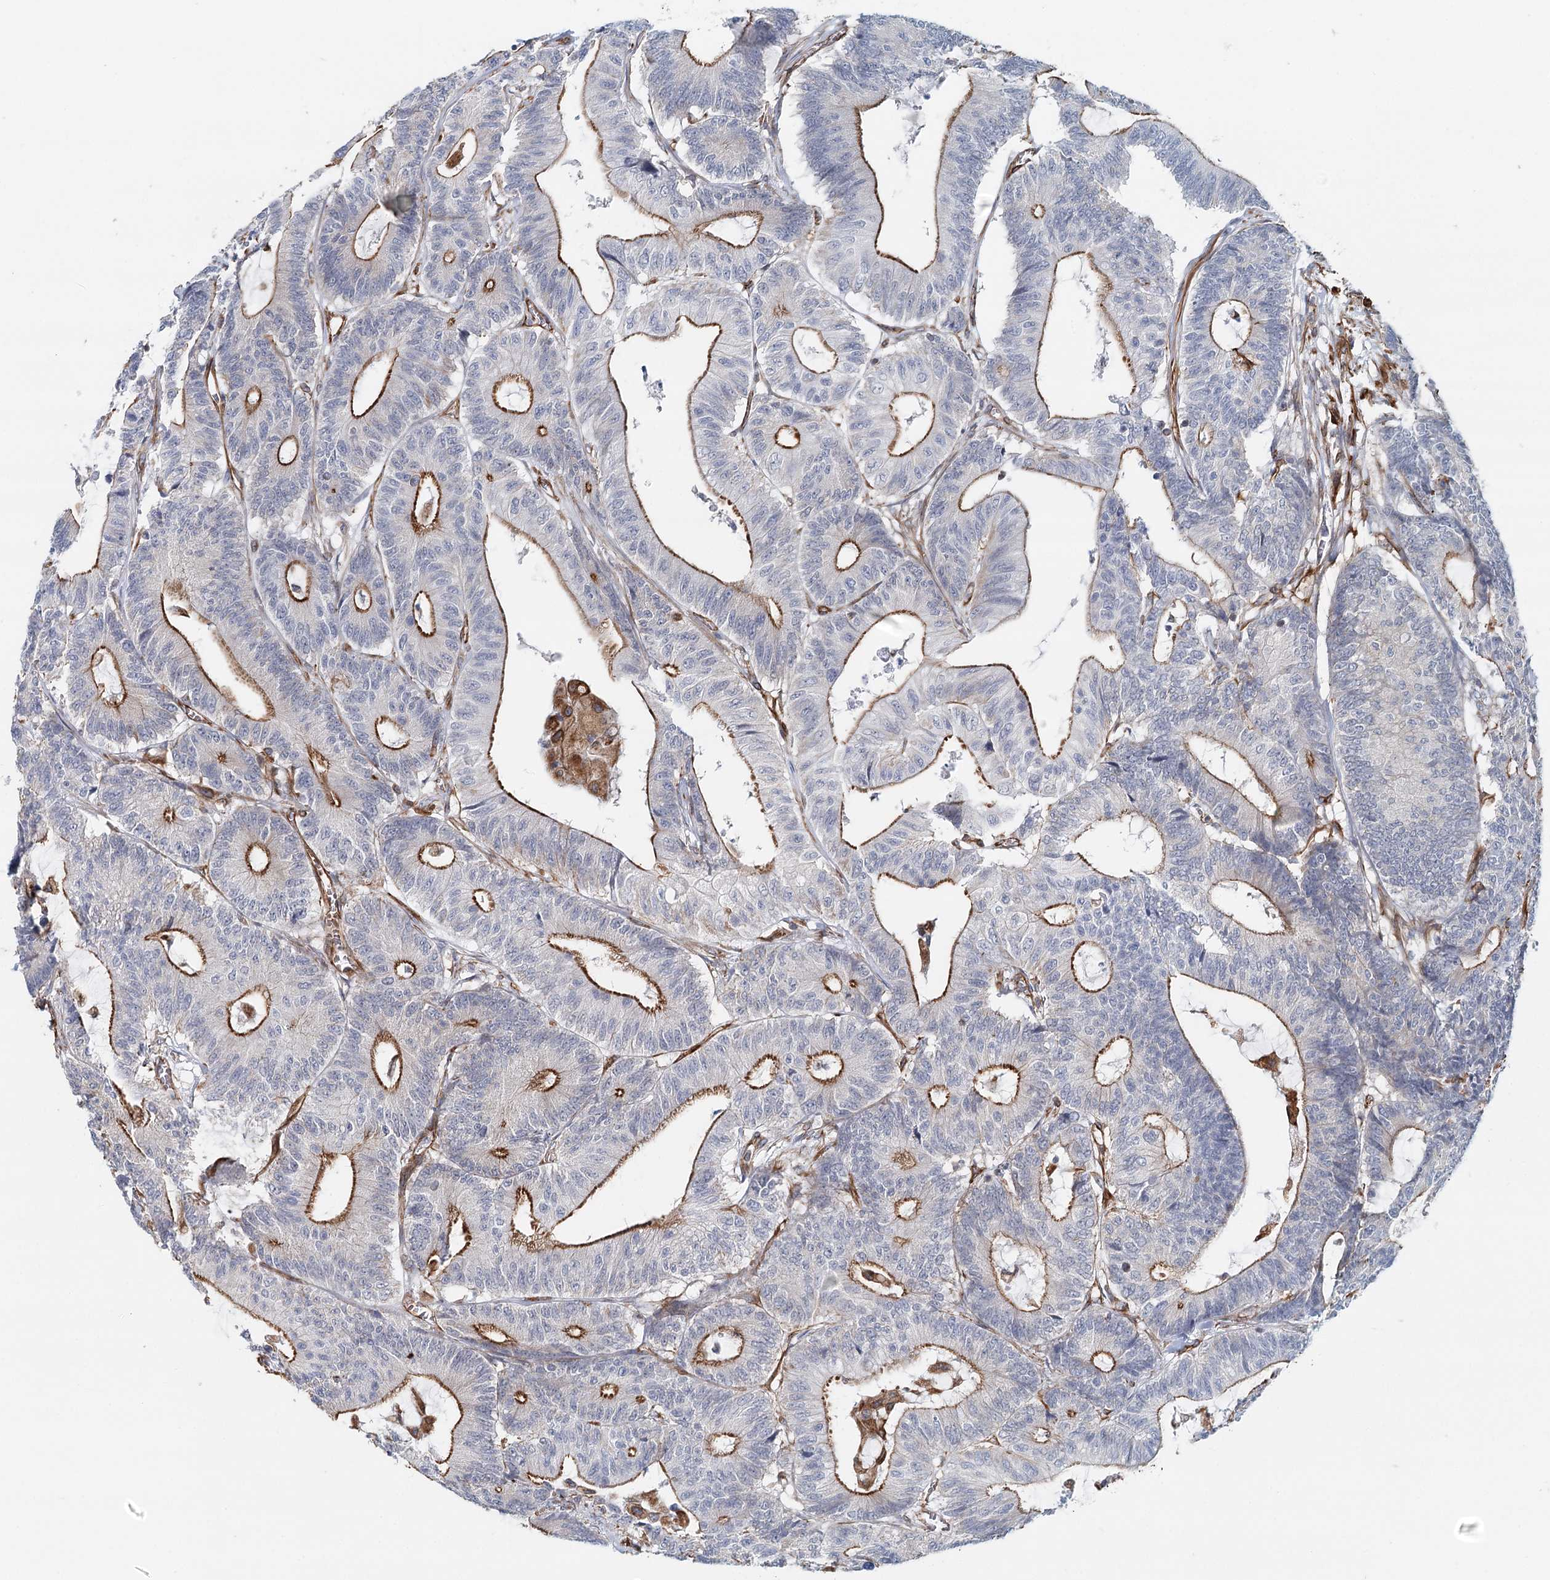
{"staining": {"intensity": "moderate", "quantity": ">75%", "location": "cytoplasmic/membranous"}, "tissue": "colorectal cancer", "cell_type": "Tumor cells", "image_type": "cancer", "snomed": [{"axis": "morphology", "description": "Adenocarcinoma, NOS"}, {"axis": "topography", "description": "Colon"}], "caption": "Colorectal cancer (adenocarcinoma) stained with IHC reveals moderate cytoplasmic/membranous staining in about >75% of tumor cells.", "gene": "SYNPO", "patient": {"sex": "female", "age": 84}}